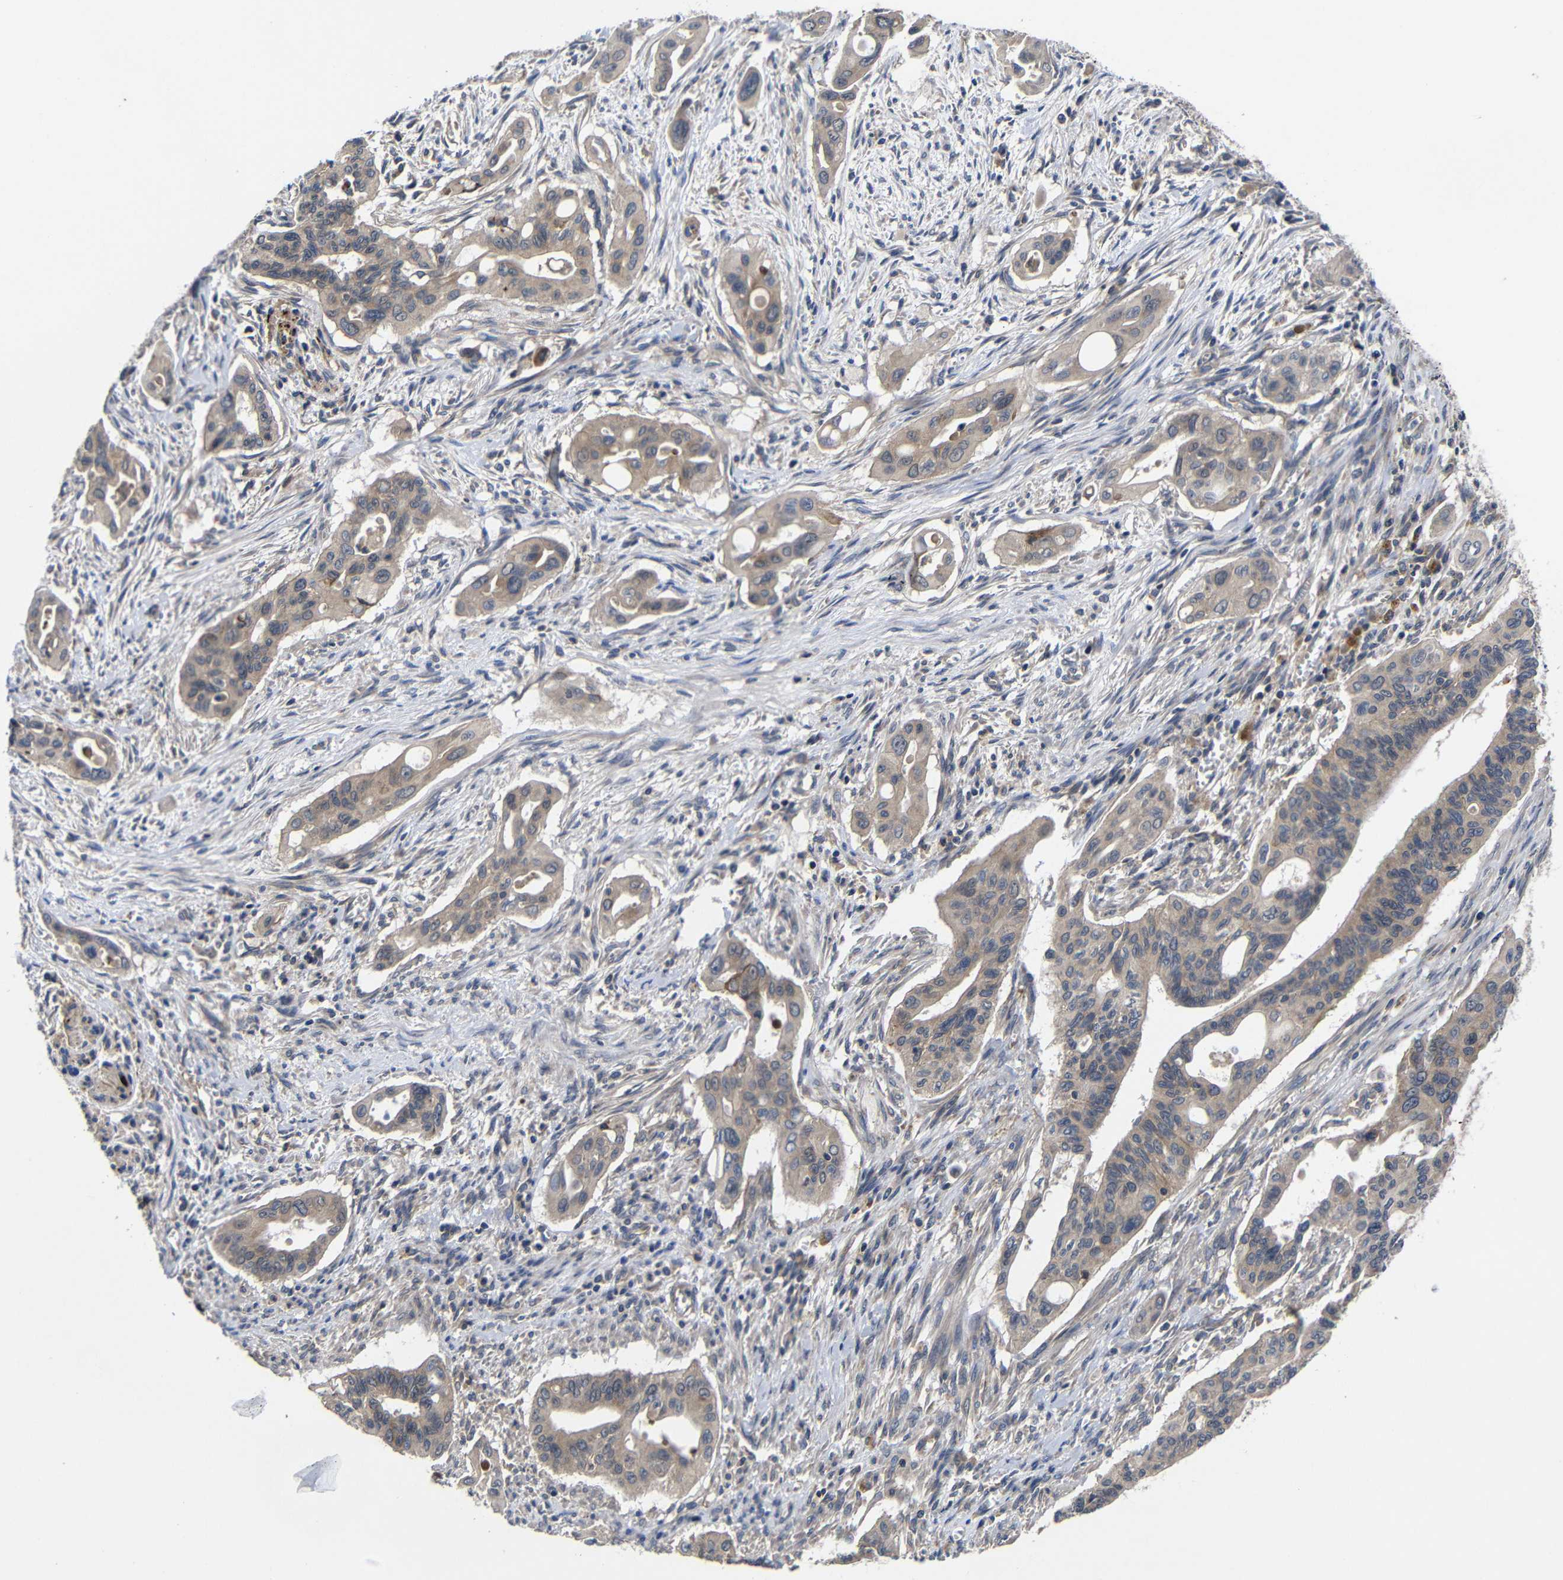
{"staining": {"intensity": "weak", "quantity": ">75%", "location": "cytoplasmic/membranous"}, "tissue": "pancreatic cancer", "cell_type": "Tumor cells", "image_type": "cancer", "snomed": [{"axis": "morphology", "description": "Adenocarcinoma, NOS"}, {"axis": "topography", "description": "Pancreas"}], "caption": "Pancreatic cancer (adenocarcinoma) was stained to show a protein in brown. There is low levels of weak cytoplasmic/membranous staining in approximately >75% of tumor cells.", "gene": "LPAR5", "patient": {"sex": "male", "age": 77}}